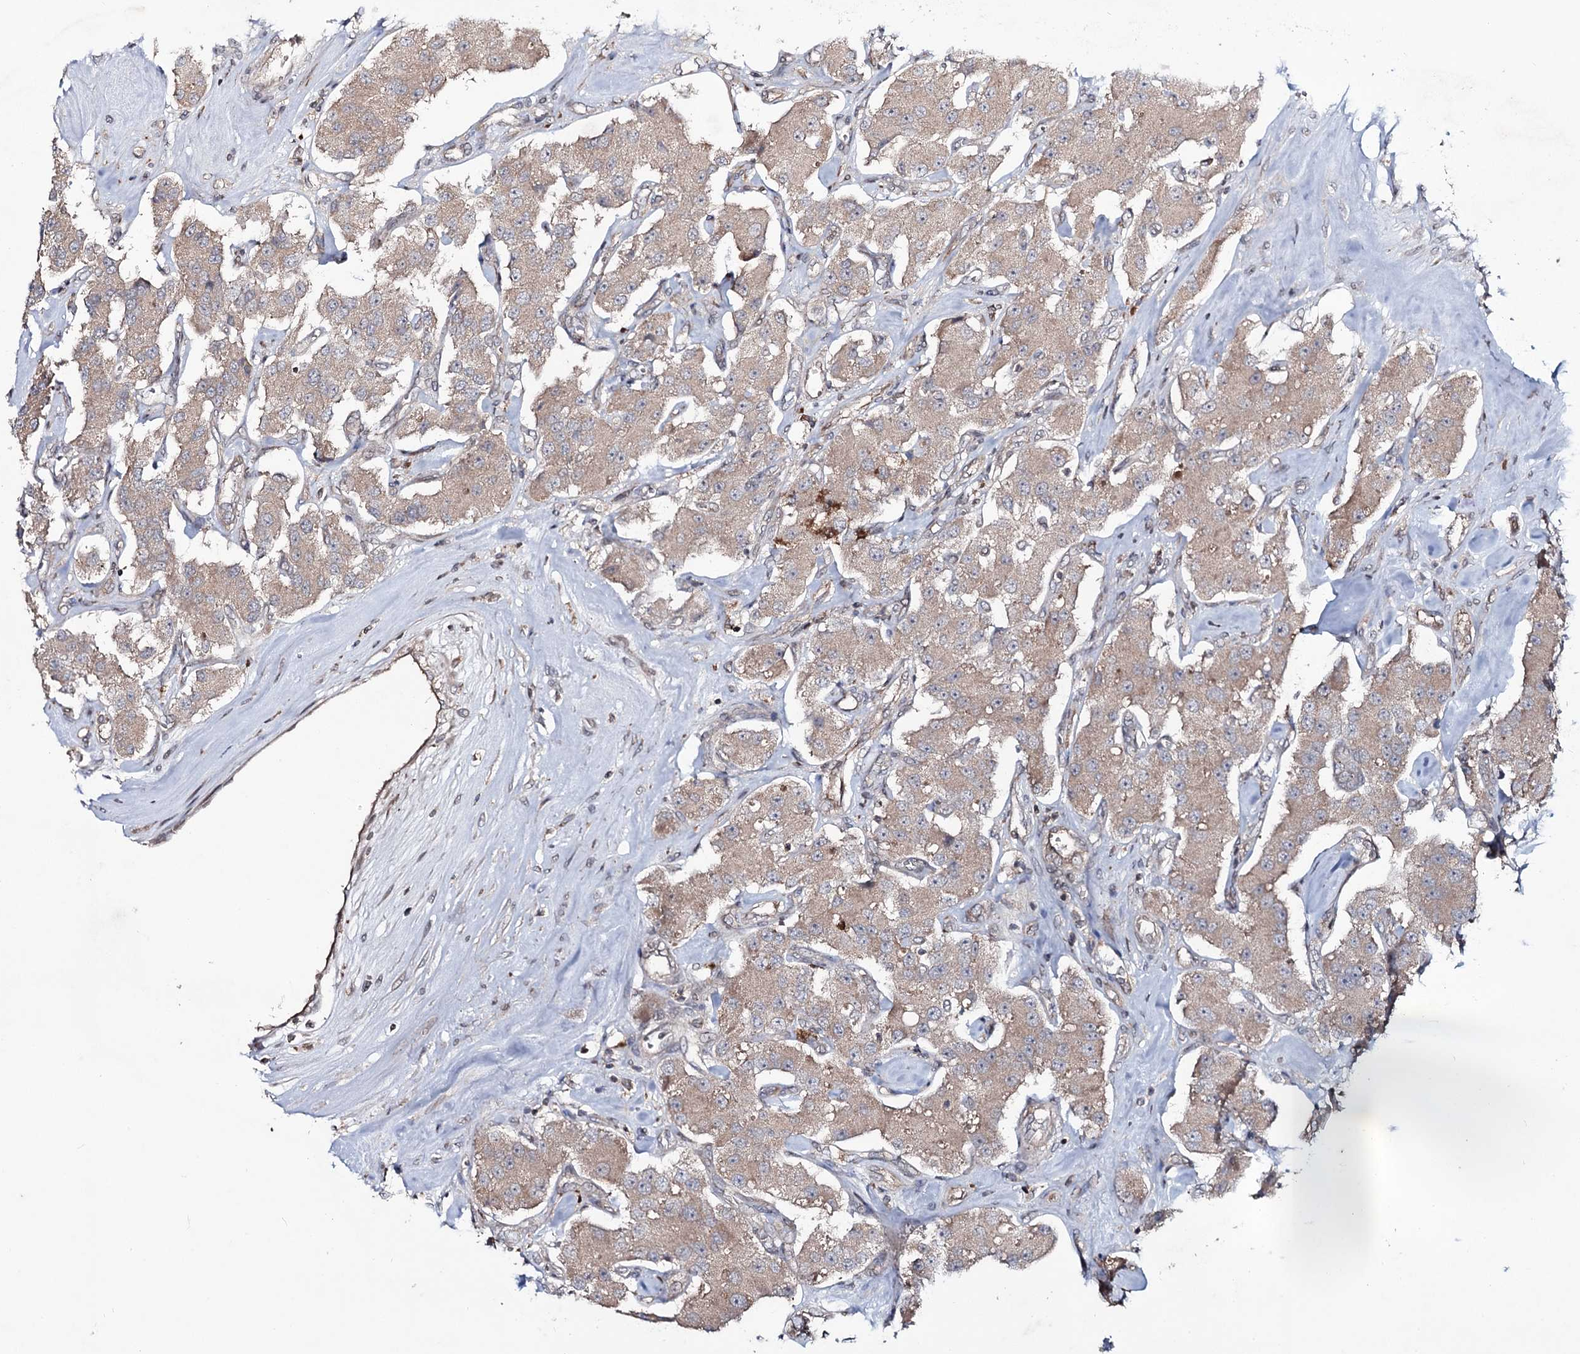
{"staining": {"intensity": "weak", "quantity": ">75%", "location": "cytoplasmic/membranous"}, "tissue": "carcinoid", "cell_type": "Tumor cells", "image_type": "cancer", "snomed": [{"axis": "morphology", "description": "Carcinoid, malignant, NOS"}, {"axis": "topography", "description": "Pancreas"}], "caption": "Protein expression analysis of human malignant carcinoid reveals weak cytoplasmic/membranous expression in approximately >75% of tumor cells.", "gene": "SNAP23", "patient": {"sex": "male", "age": 41}}